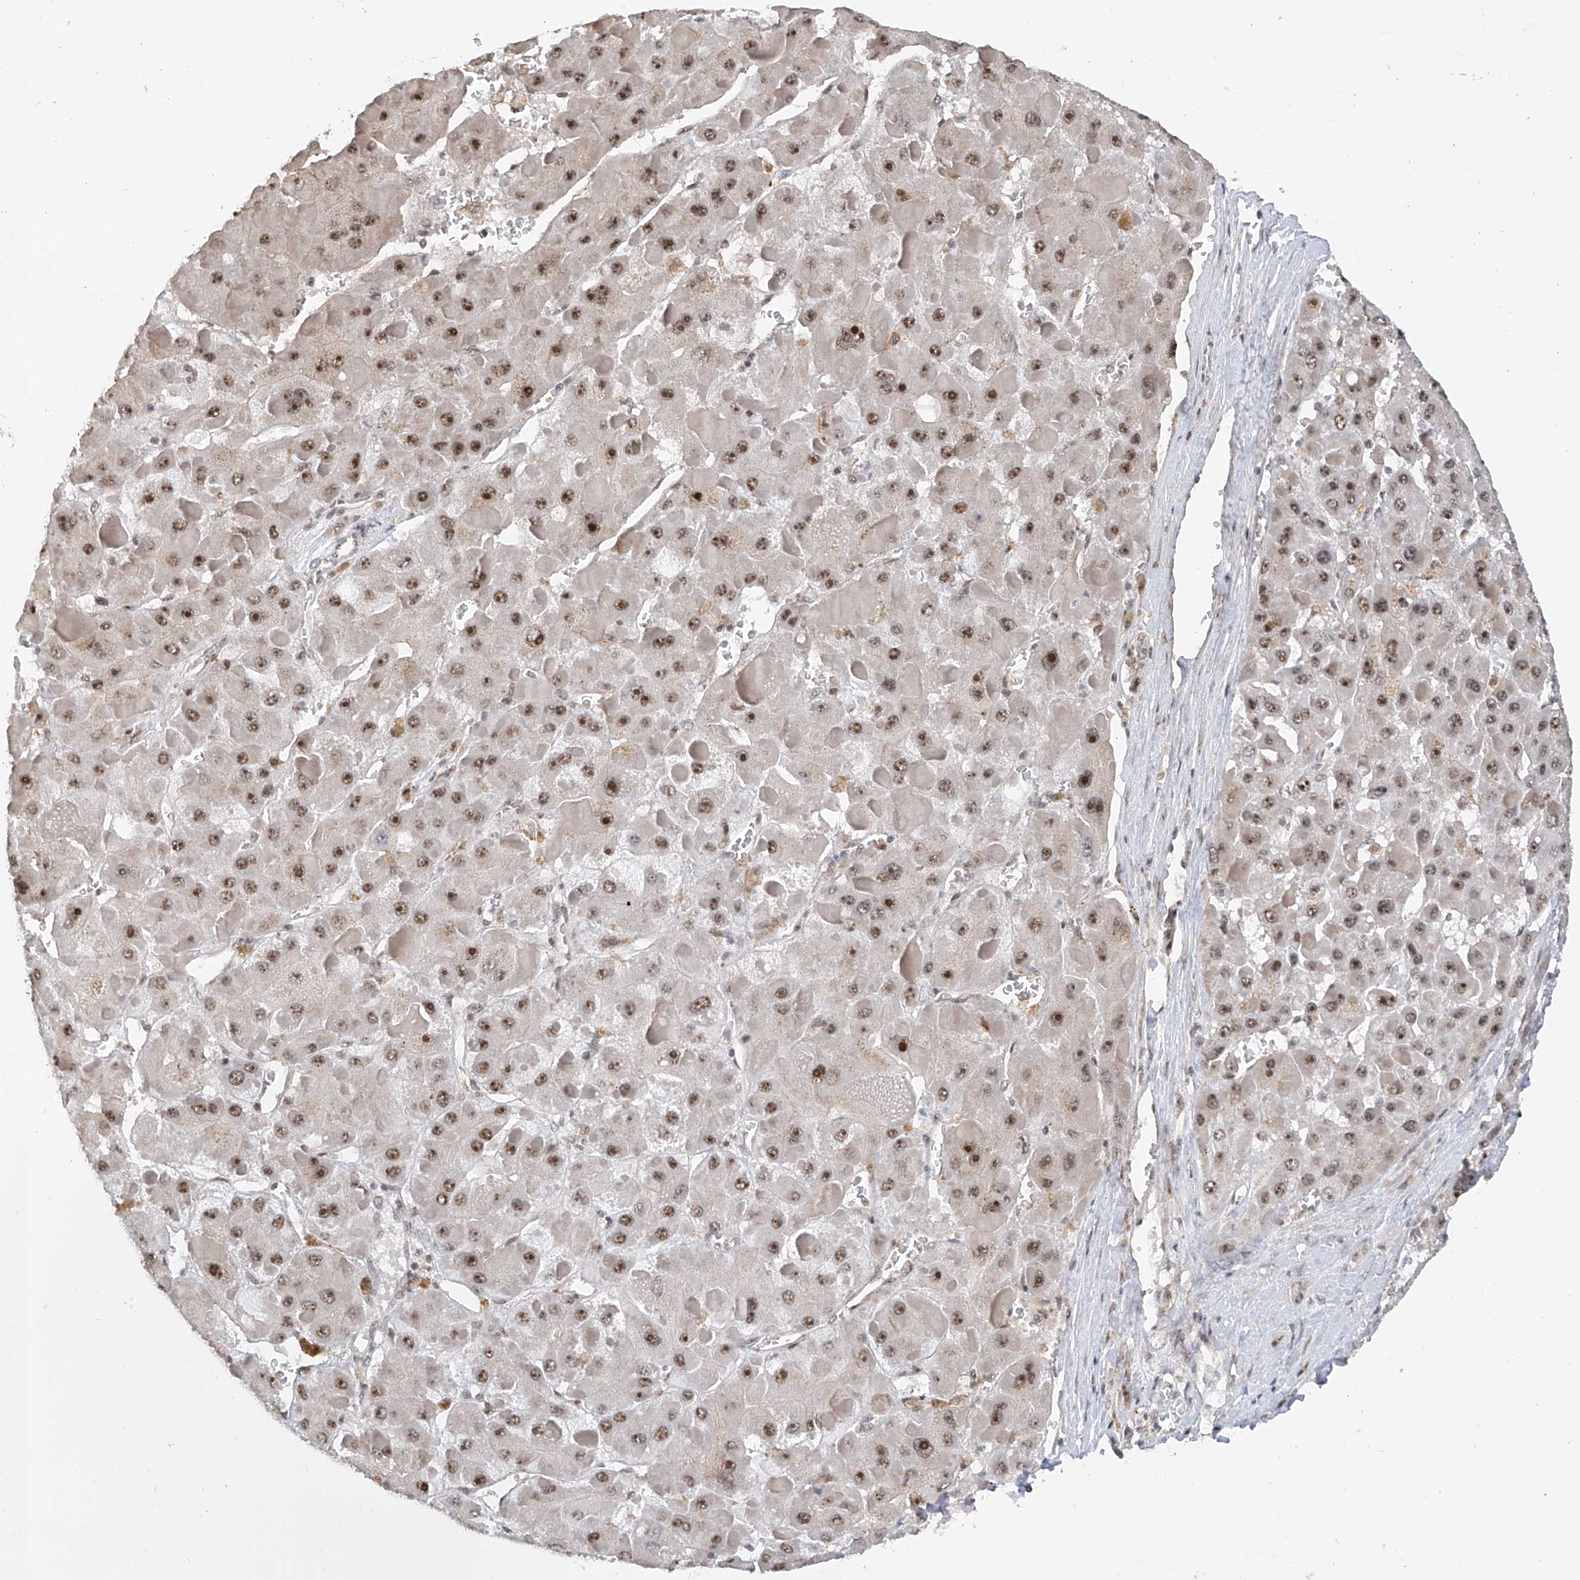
{"staining": {"intensity": "moderate", "quantity": ">75%", "location": "nuclear"}, "tissue": "liver cancer", "cell_type": "Tumor cells", "image_type": "cancer", "snomed": [{"axis": "morphology", "description": "Carcinoma, Hepatocellular, NOS"}, {"axis": "topography", "description": "Liver"}], "caption": "Immunohistochemistry of liver hepatocellular carcinoma shows medium levels of moderate nuclear staining in about >75% of tumor cells. (DAB (3,3'-diaminobenzidine) IHC with brightfield microscopy, high magnification).", "gene": "C1orf131", "patient": {"sex": "female", "age": 73}}